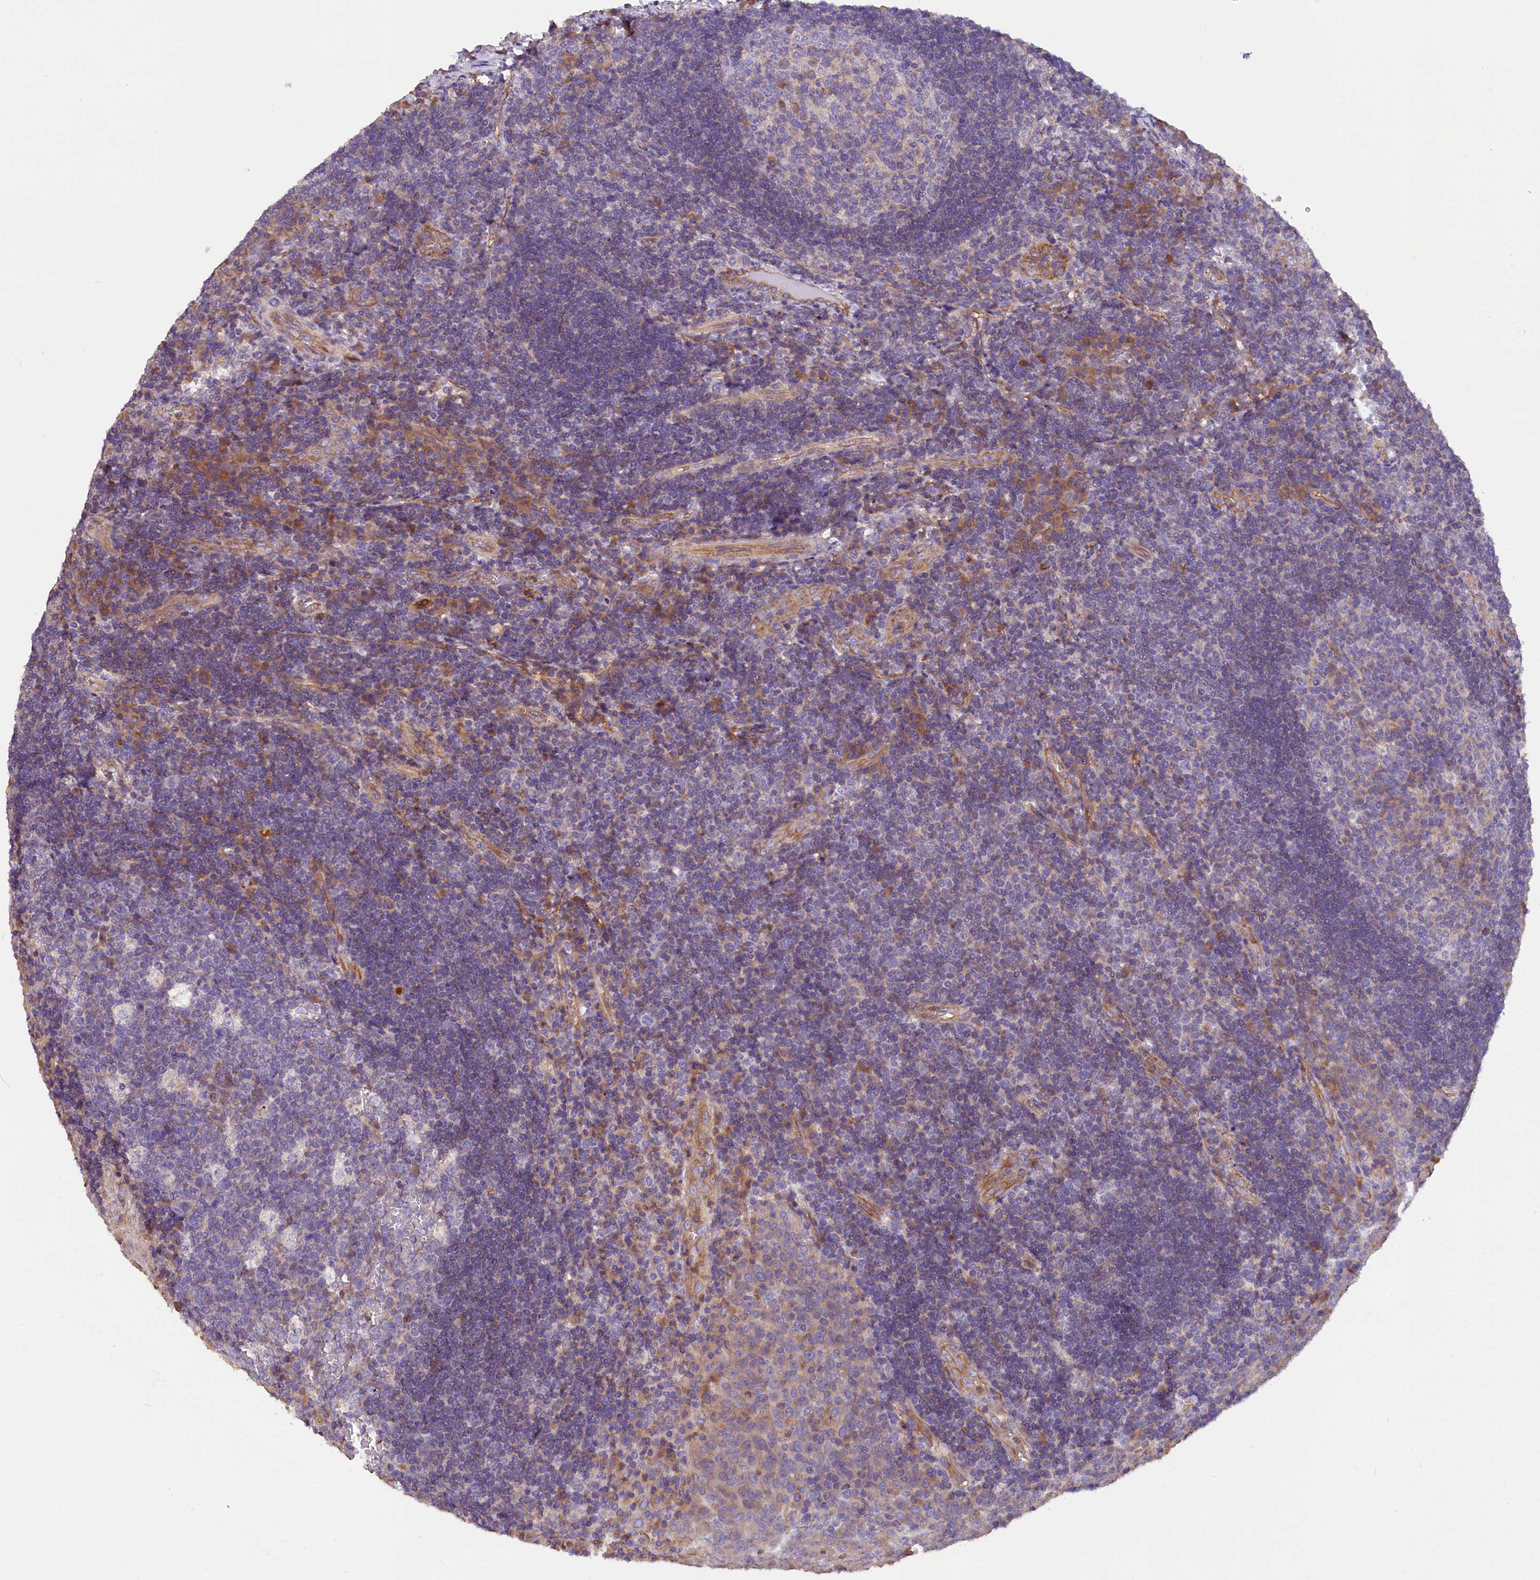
{"staining": {"intensity": "negative", "quantity": "none", "location": "none"}, "tissue": "tonsil", "cell_type": "Germinal center cells", "image_type": "normal", "snomed": [{"axis": "morphology", "description": "Normal tissue, NOS"}, {"axis": "topography", "description": "Tonsil"}], "caption": "This is an immunohistochemistry (IHC) photomicrograph of normal tonsil. There is no staining in germinal center cells.", "gene": "ERMARD", "patient": {"sex": "male", "age": 17}}